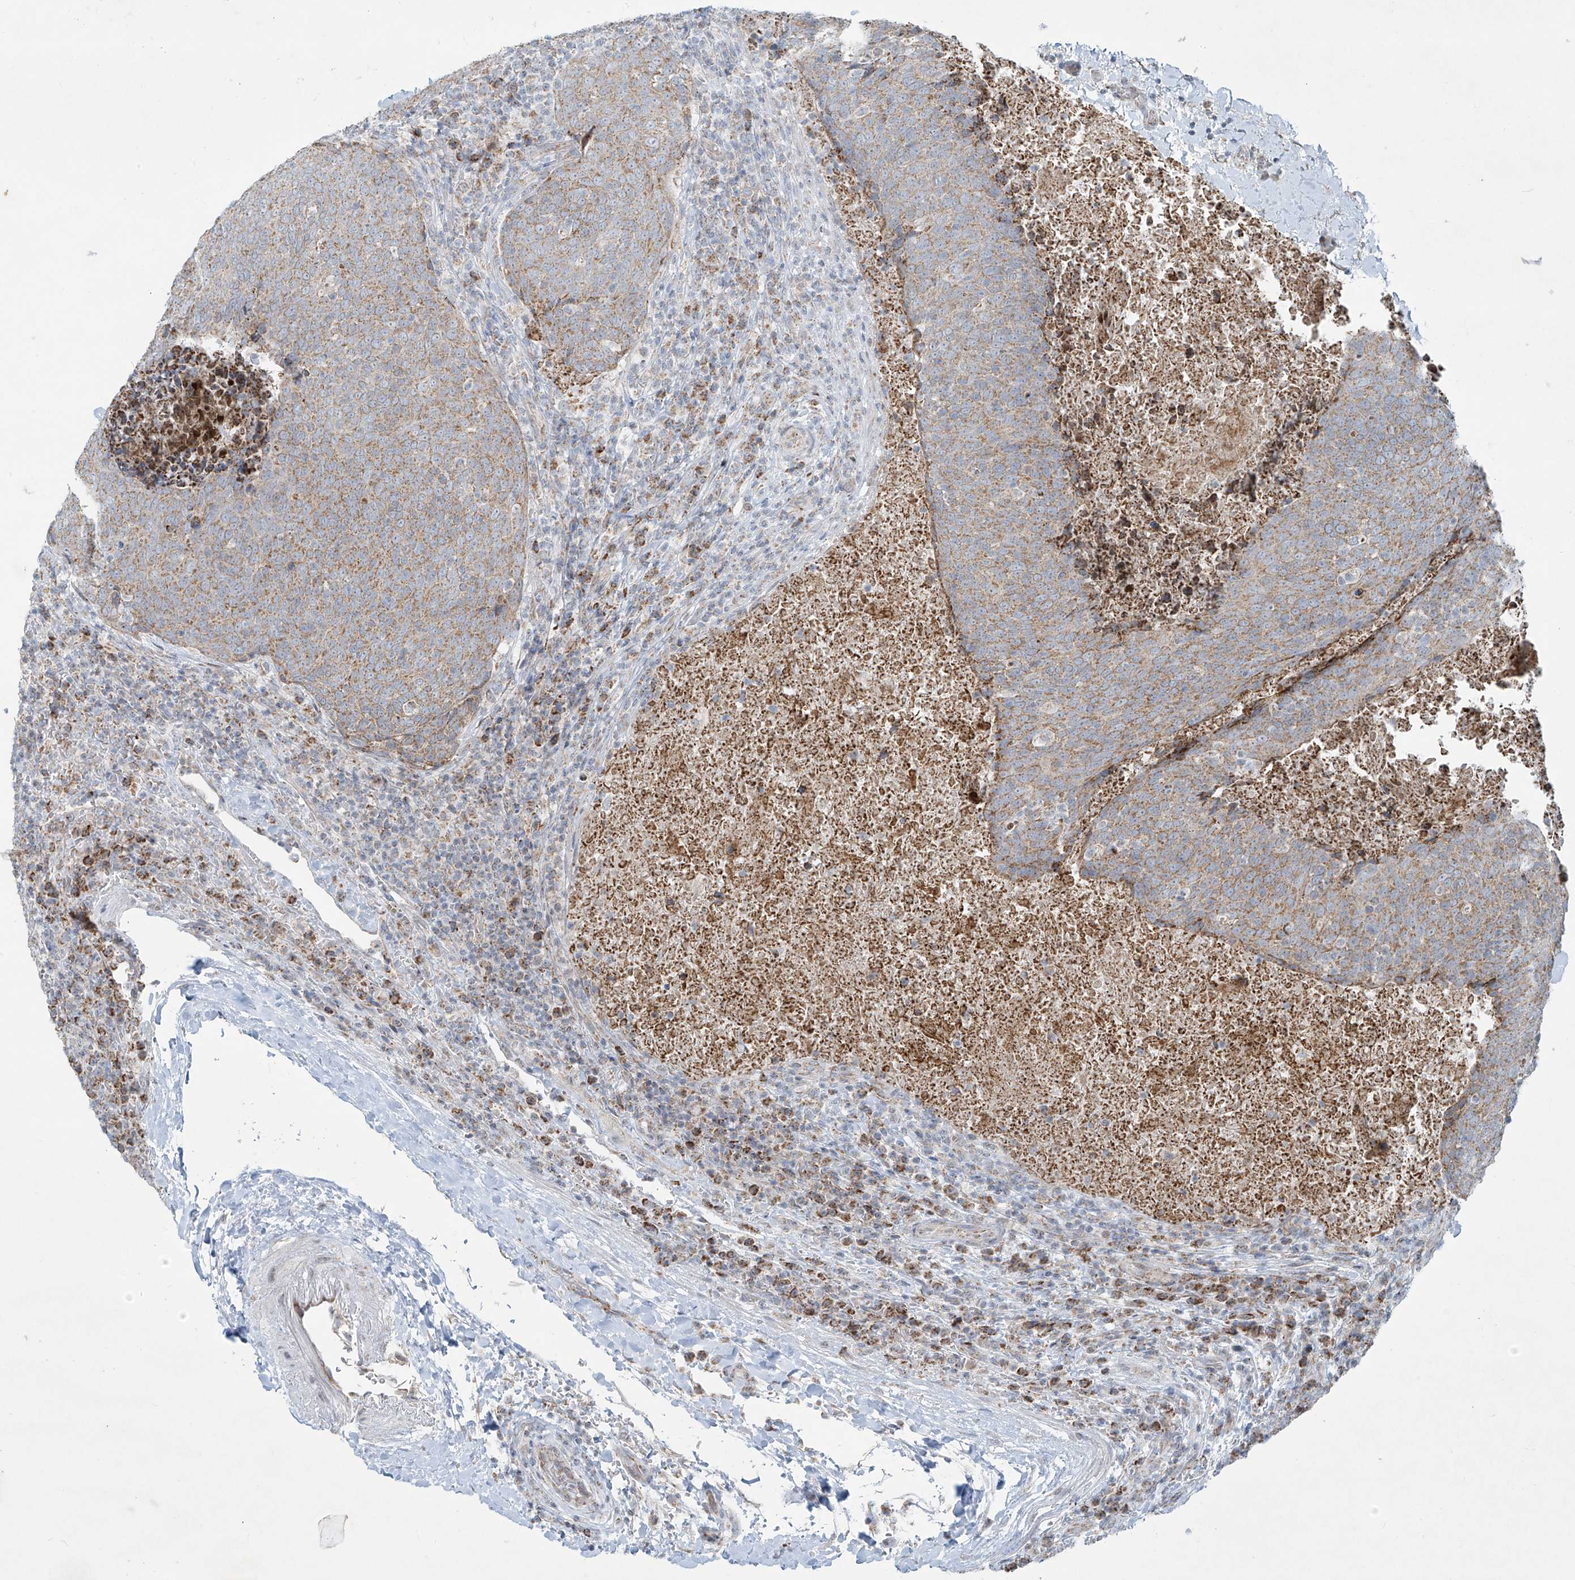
{"staining": {"intensity": "weak", "quantity": ">75%", "location": "cytoplasmic/membranous"}, "tissue": "head and neck cancer", "cell_type": "Tumor cells", "image_type": "cancer", "snomed": [{"axis": "morphology", "description": "Squamous cell carcinoma, NOS"}, {"axis": "morphology", "description": "Squamous cell carcinoma, metastatic, NOS"}, {"axis": "topography", "description": "Lymph node"}, {"axis": "topography", "description": "Head-Neck"}], "caption": "Tumor cells display low levels of weak cytoplasmic/membranous positivity in about >75% of cells in human head and neck cancer (squamous cell carcinoma). (IHC, brightfield microscopy, high magnification).", "gene": "SMDT1", "patient": {"sex": "male", "age": 62}}